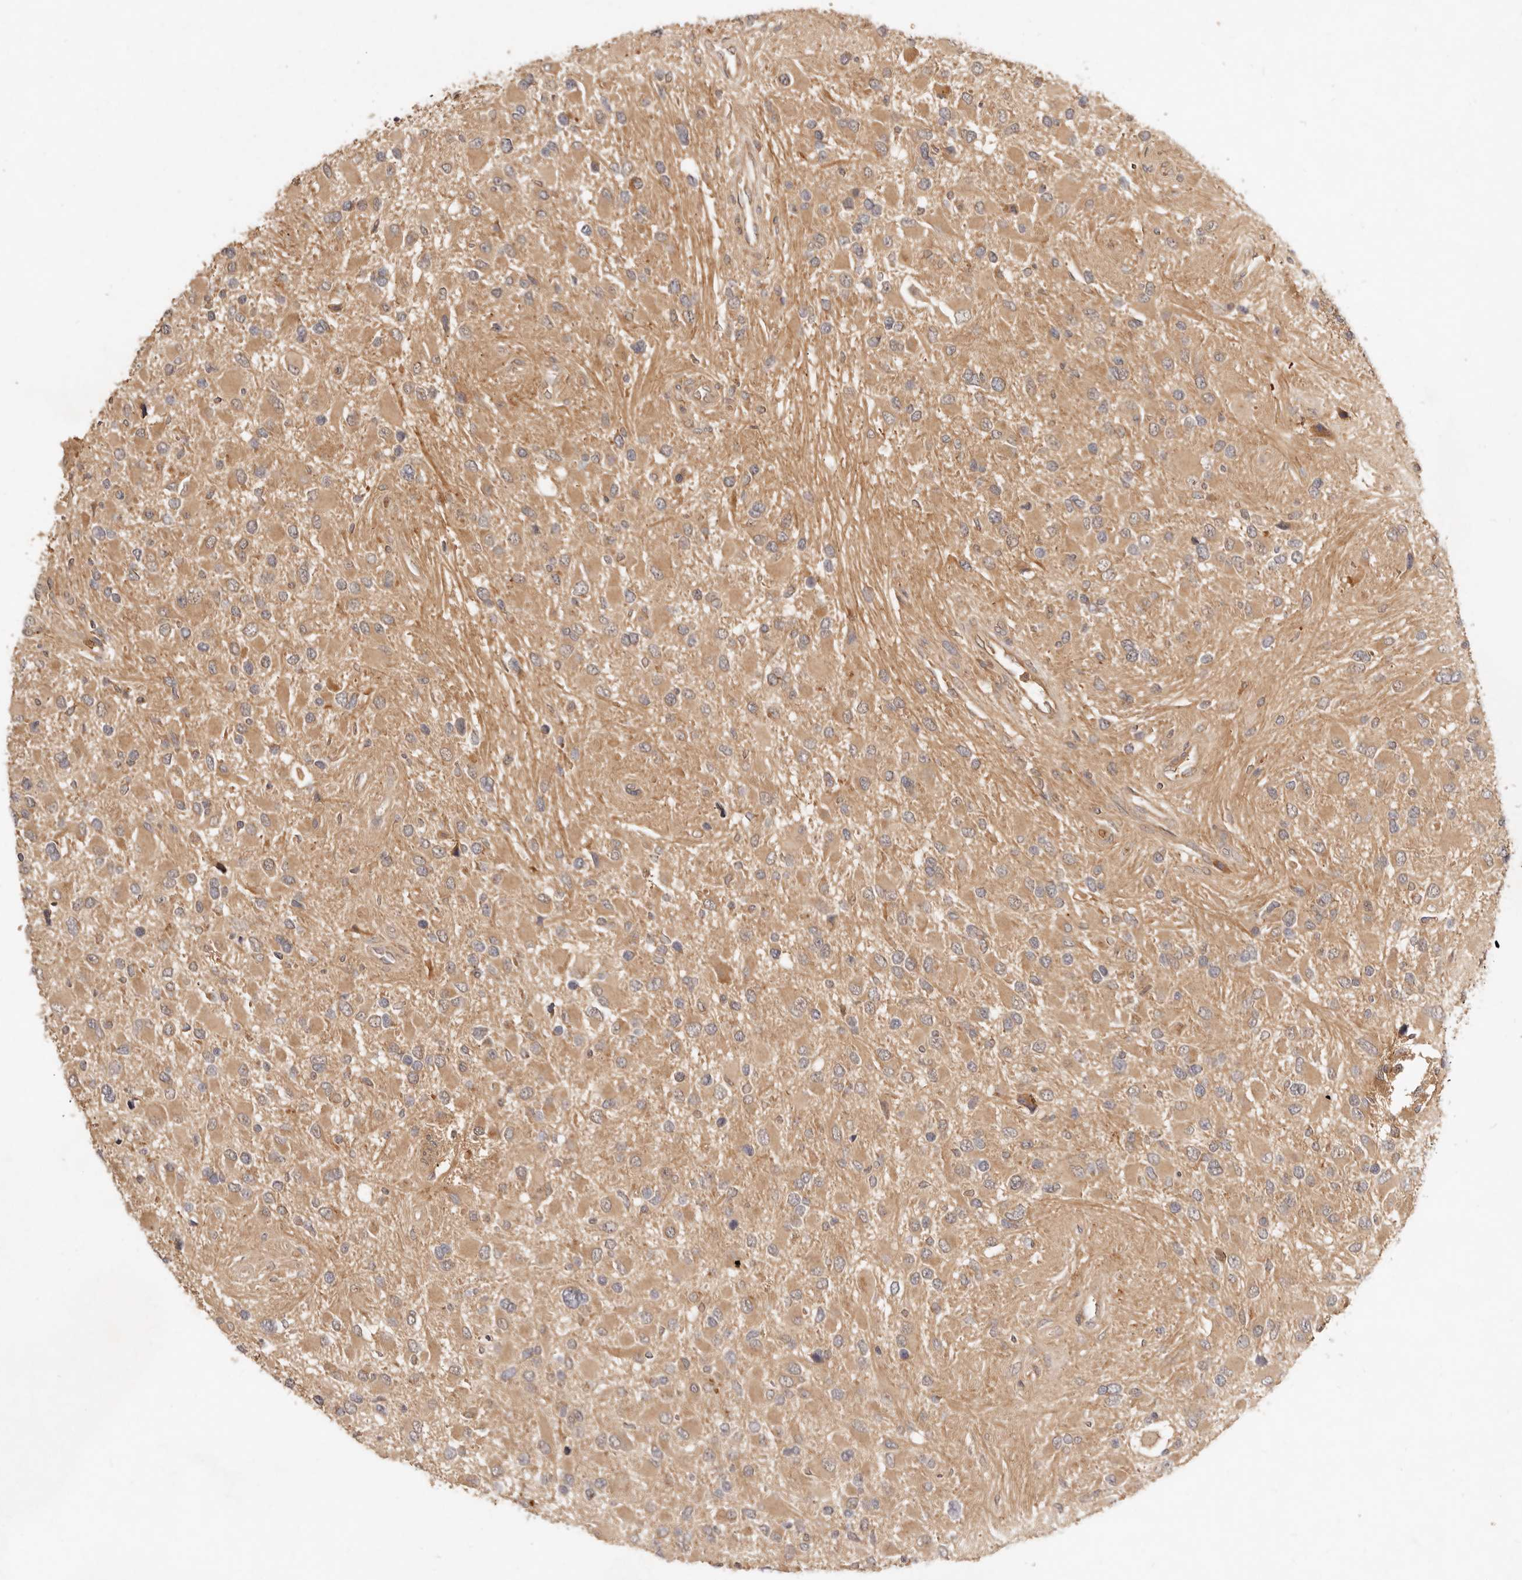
{"staining": {"intensity": "moderate", "quantity": ">75%", "location": "cytoplasmic/membranous"}, "tissue": "glioma", "cell_type": "Tumor cells", "image_type": "cancer", "snomed": [{"axis": "morphology", "description": "Glioma, malignant, High grade"}, {"axis": "topography", "description": "Brain"}], "caption": "Protein expression analysis of human glioma reveals moderate cytoplasmic/membranous positivity in approximately >75% of tumor cells.", "gene": "FREM2", "patient": {"sex": "male", "age": 53}}